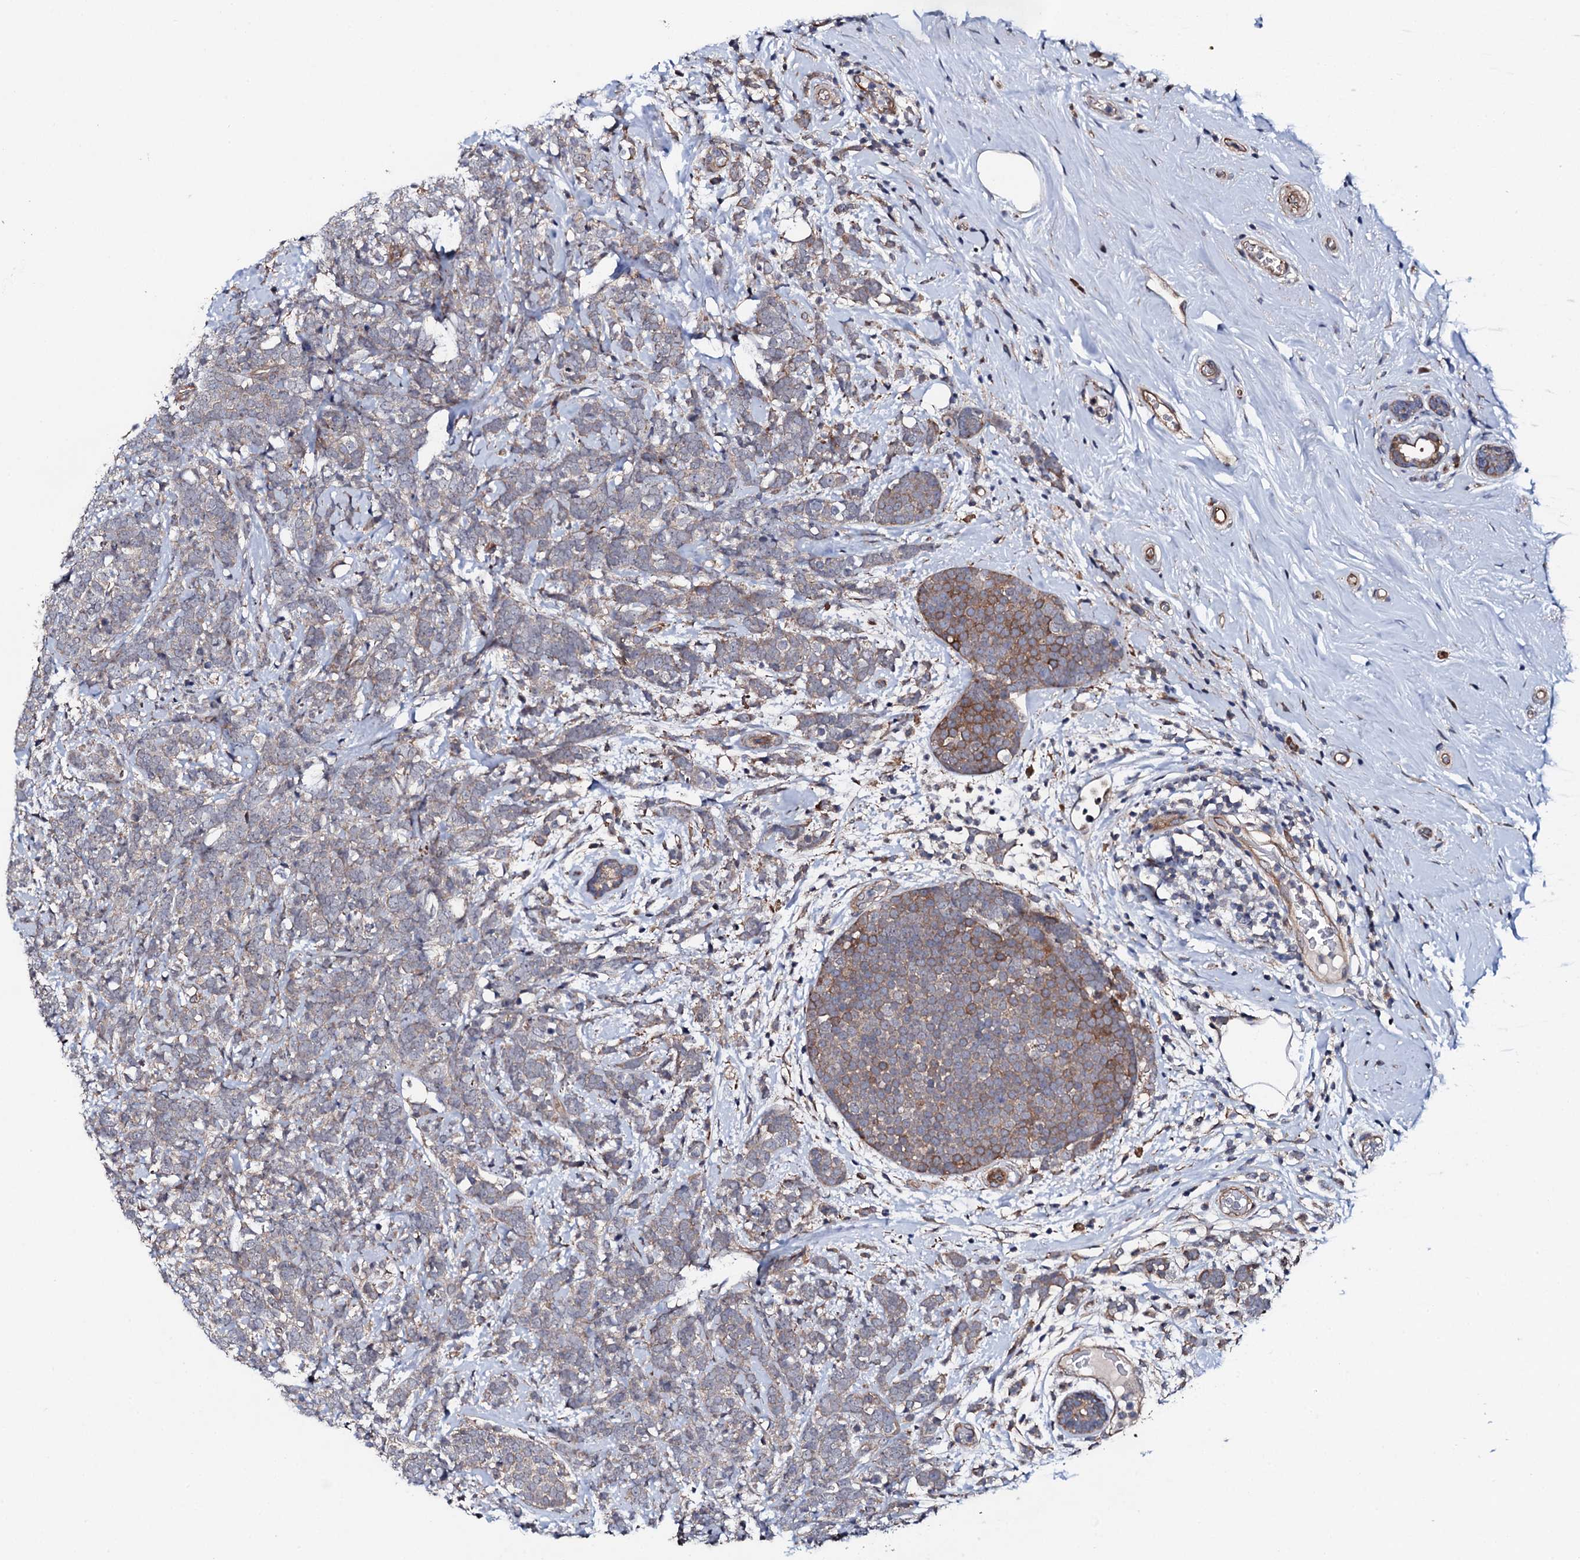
{"staining": {"intensity": "weak", "quantity": "<25%", "location": "cytoplasmic/membranous"}, "tissue": "breast cancer", "cell_type": "Tumor cells", "image_type": "cancer", "snomed": [{"axis": "morphology", "description": "Lobular carcinoma"}, {"axis": "topography", "description": "Breast"}], "caption": "Immunohistochemical staining of breast cancer shows no significant staining in tumor cells.", "gene": "CIAO2A", "patient": {"sex": "female", "age": 58}}